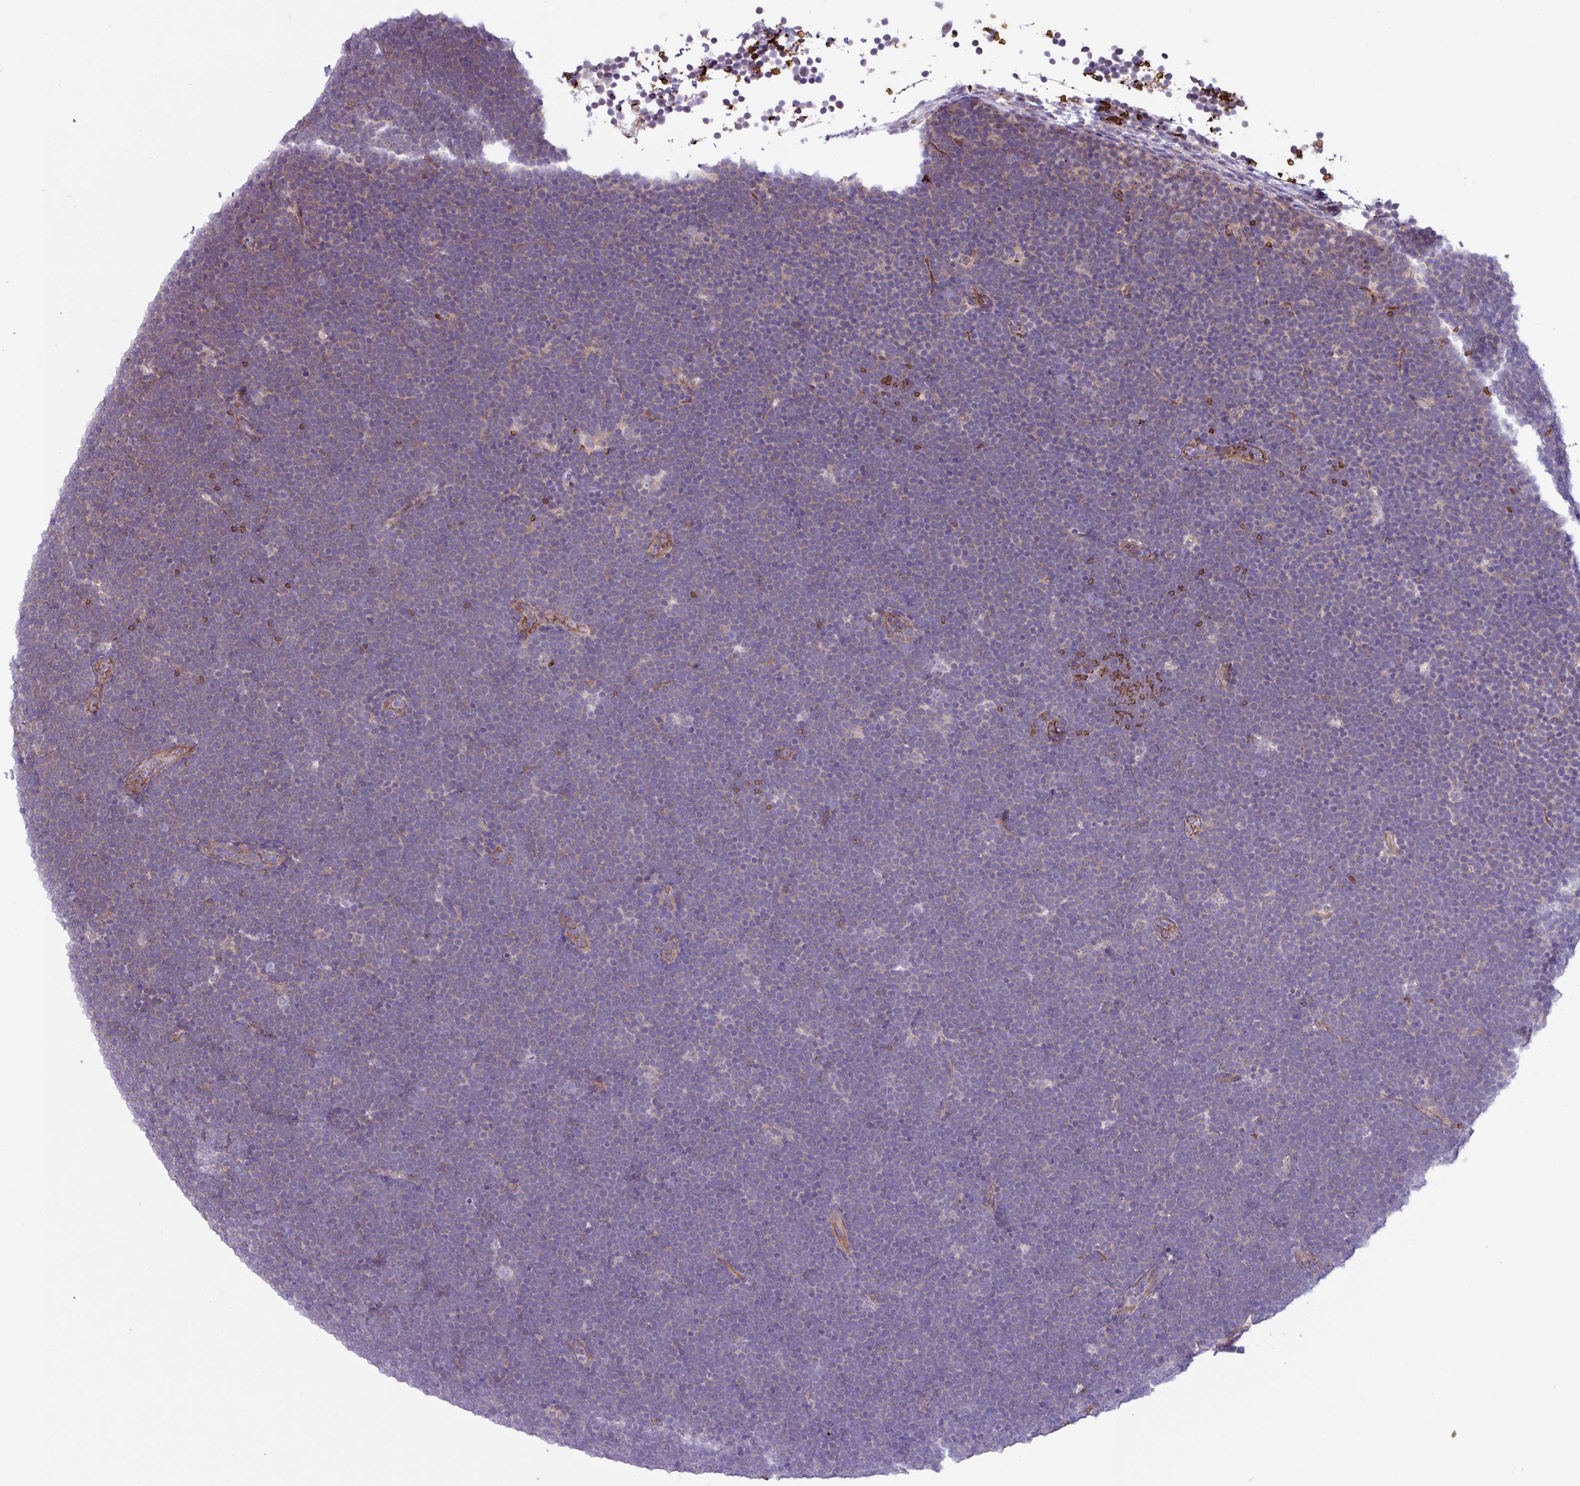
{"staining": {"intensity": "negative", "quantity": "none", "location": "none"}, "tissue": "lymphoma", "cell_type": "Tumor cells", "image_type": "cancer", "snomed": [{"axis": "morphology", "description": "Malignant lymphoma, non-Hodgkin's type, High grade"}, {"axis": "topography", "description": "Lymph node"}], "caption": "A photomicrograph of malignant lymphoma, non-Hodgkin's type (high-grade) stained for a protein demonstrates no brown staining in tumor cells.", "gene": "RAD21L1", "patient": {"sex": "male", "age": 13}}